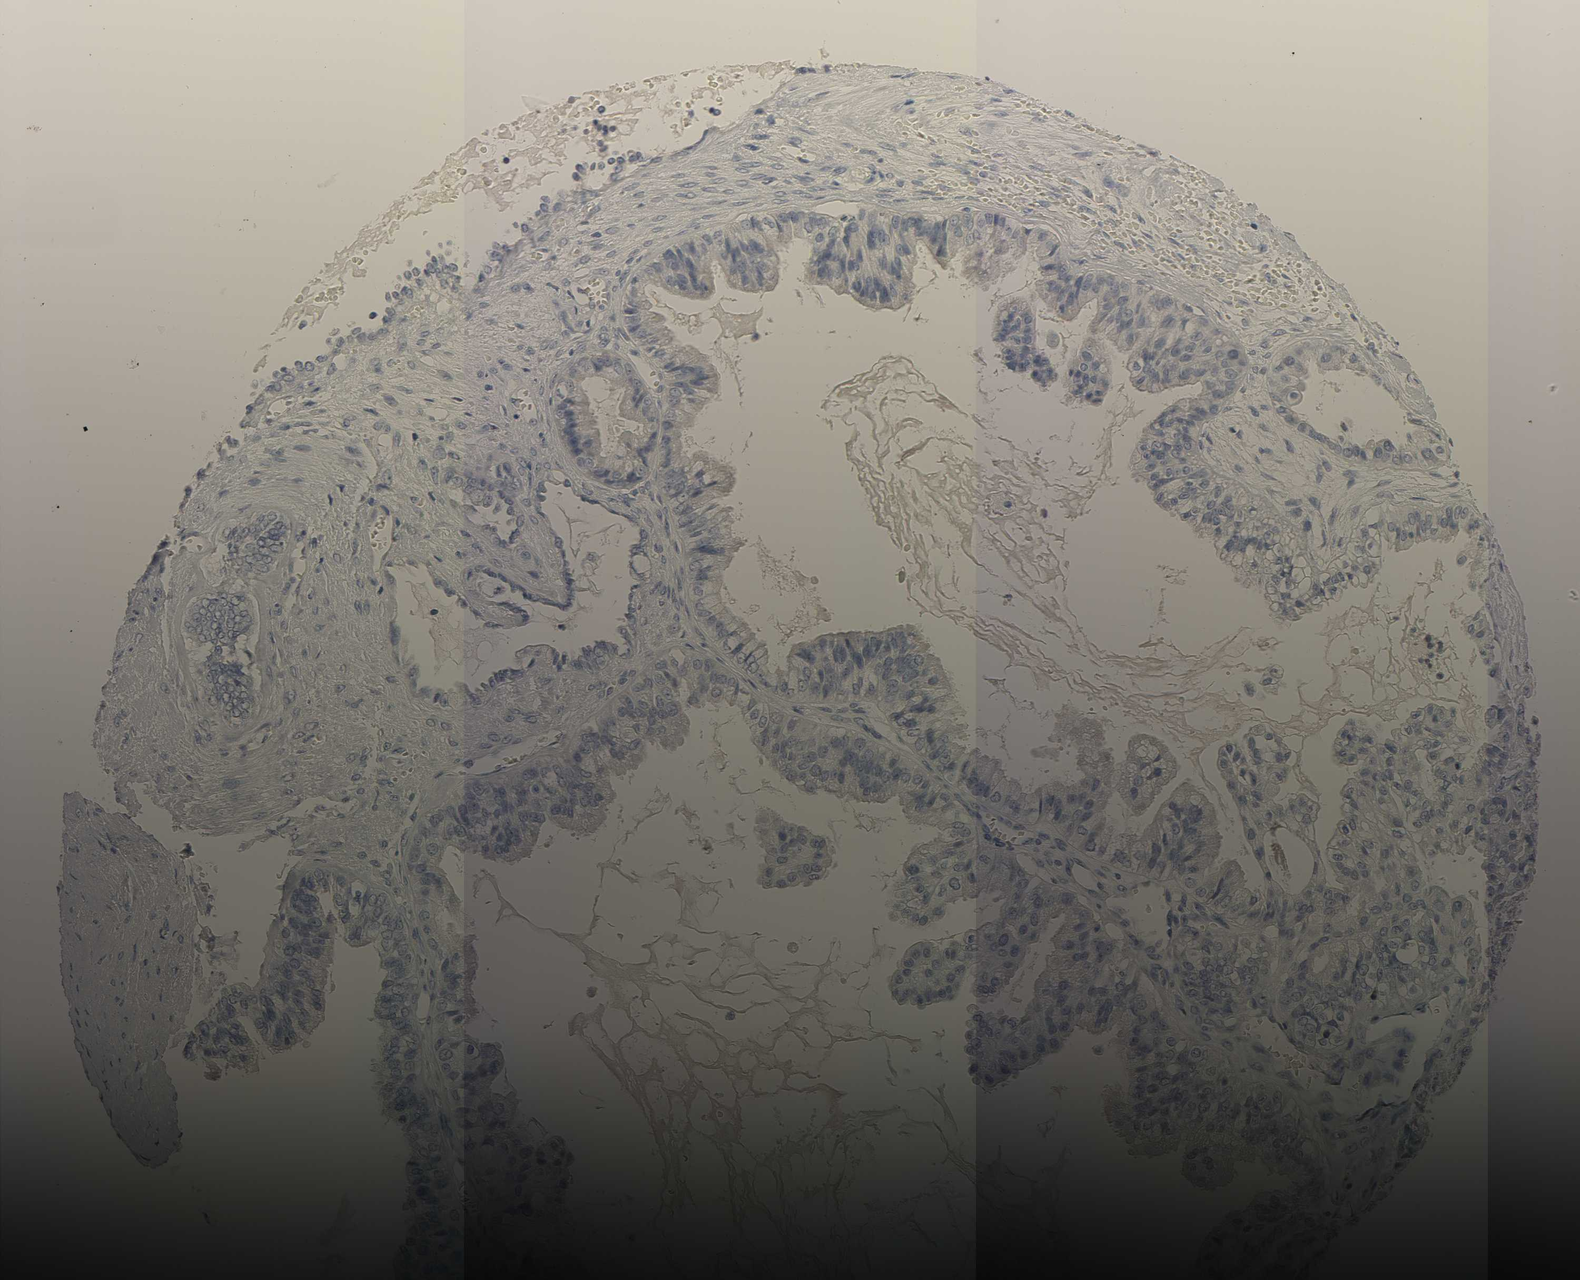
{"staining": {"intensity": "negative", "quantity": "none", "location": "none"}, "tissue": "ovarian cancer", "cell_type": "Tumor cells", "image_type": "cancer", "snomed": [{"axis": "morphology", "description": "Carcinoma, NOS"}, {"axis": "morphology", "description": "Carcinoma, endometroid"}, {"axis": "topography", "description": "Ovary"}], "caption": "Endometroid carcinoma (ovarian) stained for a protein using immunohistochemistry demonstrates no positivity tumor cells.", "gene": "ACP3", "patient": {"sex": "female", "age": 50}}